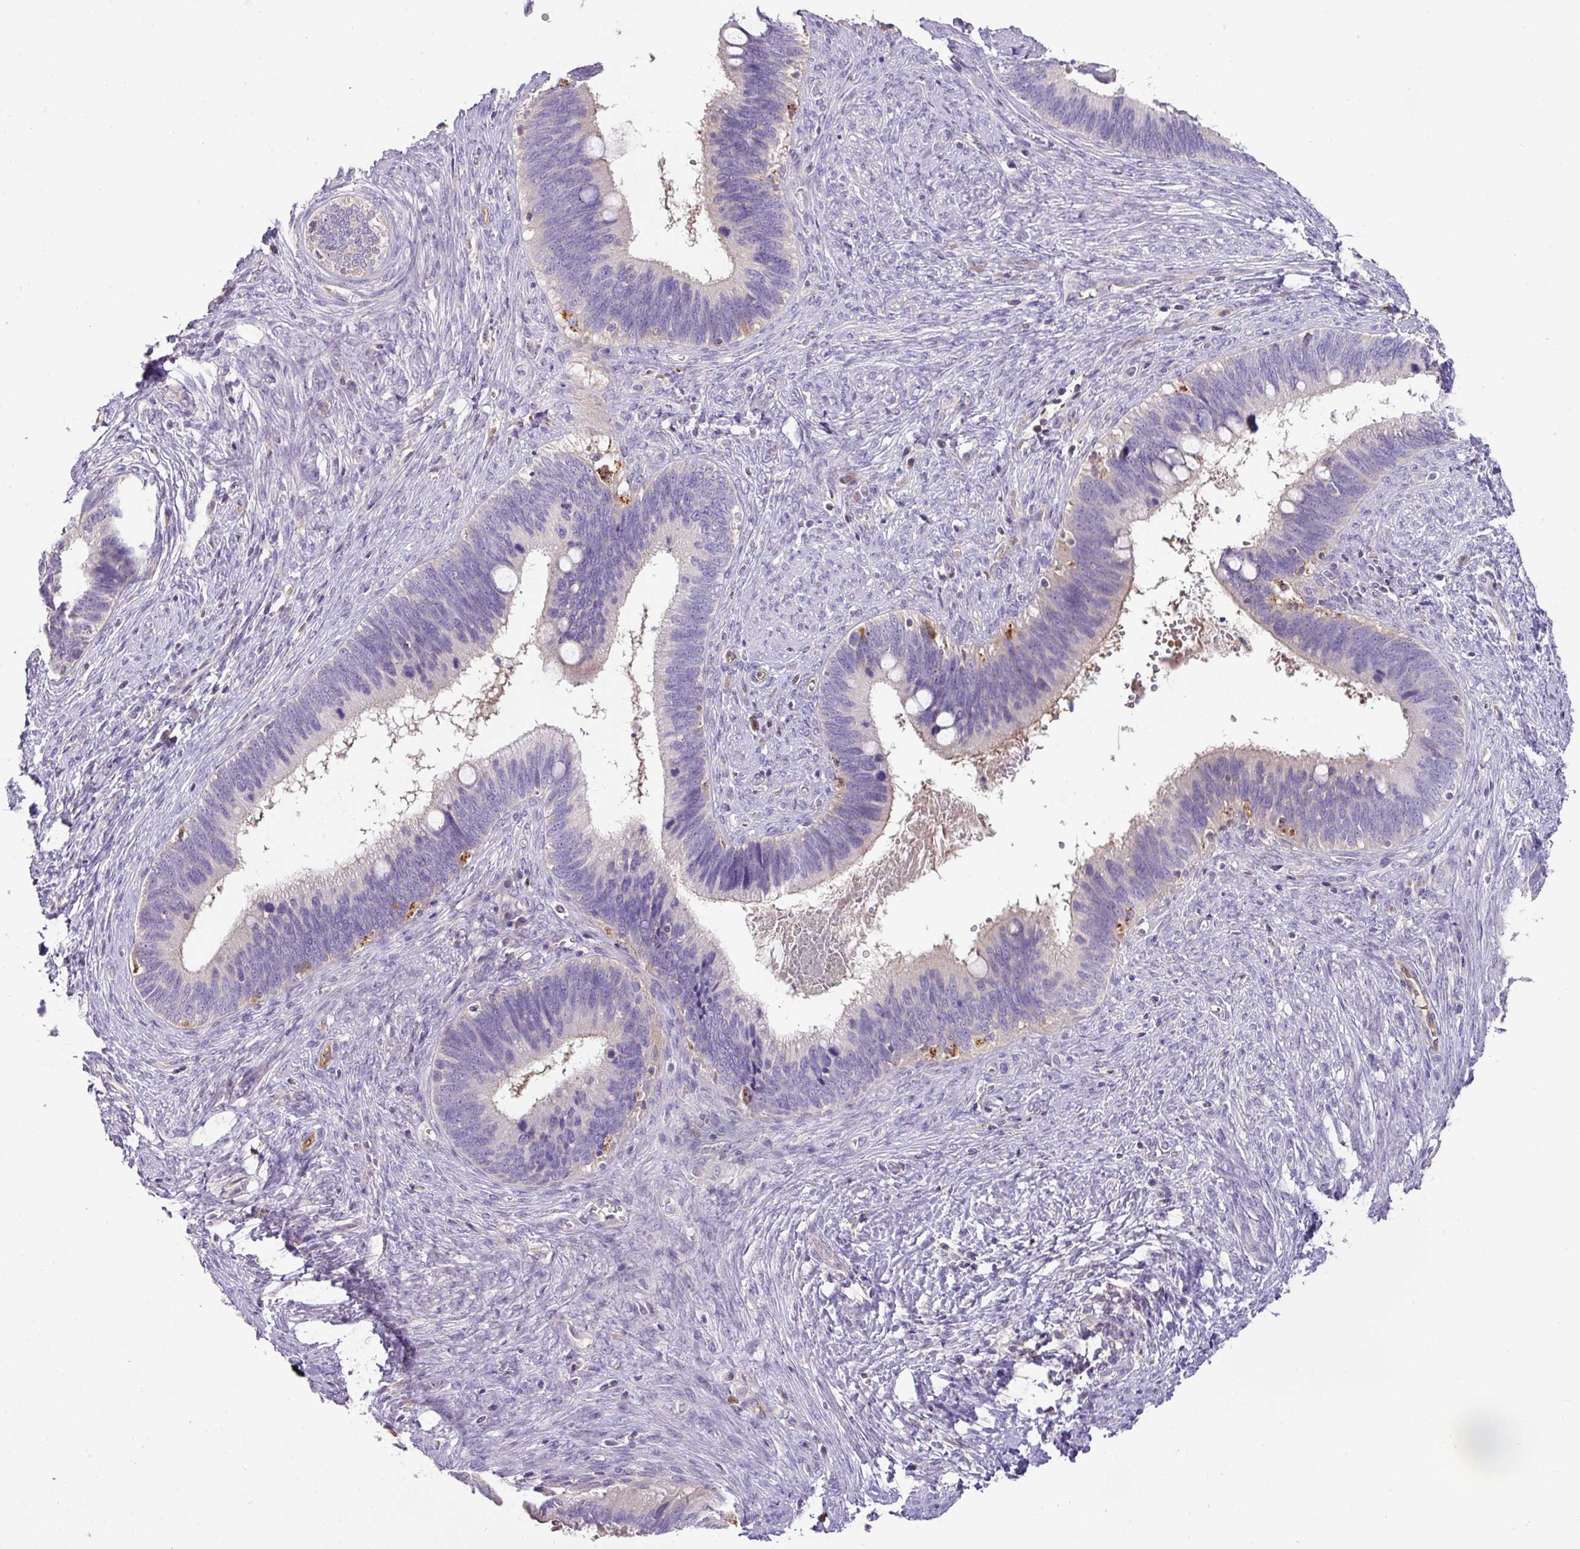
{"staining": {"intensity": "negative", "quantity": "none", "location": "none"}, "tissue": "cervical cancer", "cell_type": "Tumor cells", "image_type": "cancer", "snomed": [{"axis": "morphology", "description": "Adenocarcinoma, NOS"}, {"axis": "topography", "description": "Cervix"}], "caption": "Immunohistochemistry histopathology image of adenocarcinoma (cervical) stained for a protein (brown), which exhibits no positivity in tumor cells.", "gene": "HOXC13", "patient": {"sex": "female", "age": 42}}